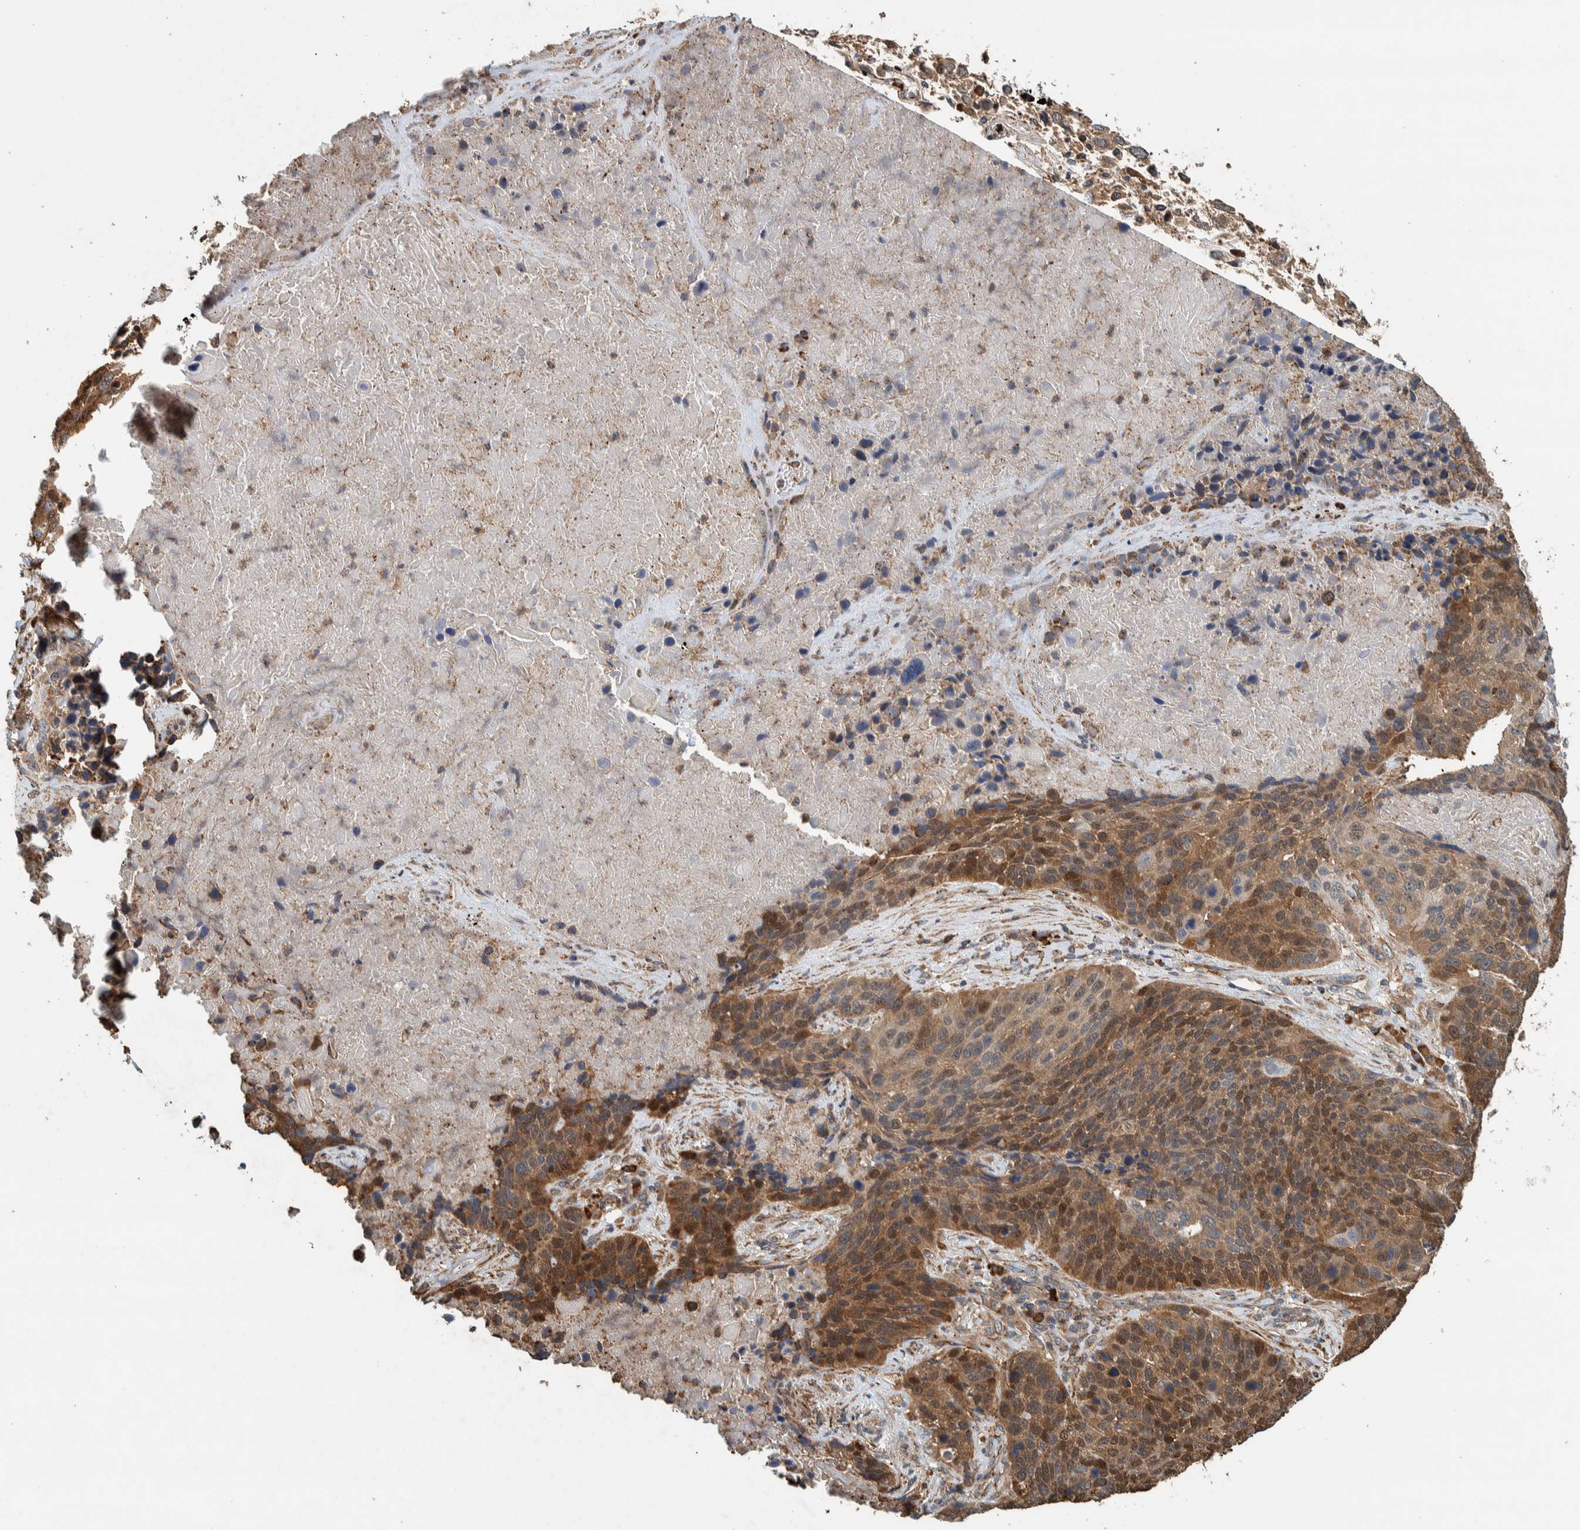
{"staining": {"intensity": "moderate", "quantity": ">75%", "location": "cytoplasmic/membranous"}, "tissue": "lung cancer", "cell_type": "Tumor cells", "image_type": "cancer", "snomed": [{"axis": "morphology", "description": "Squamous cell carcinoma, NOS"}, {"axis": "topography", "description": "Lung"}], "caption": "DAB (3,3'-diaminobenzidine) immunohistochemical staining of human lung cancer shows moderate cytoplasmic/membranous protein staining in approximately >75% of tumor cells. The staining is performed using DAB brown chromogen to label protein expression. The nuclei are counter-stained blue using hematoxylin.", "gene": "PLA2G3", "patient": {"sex": "male", "age": 65}}